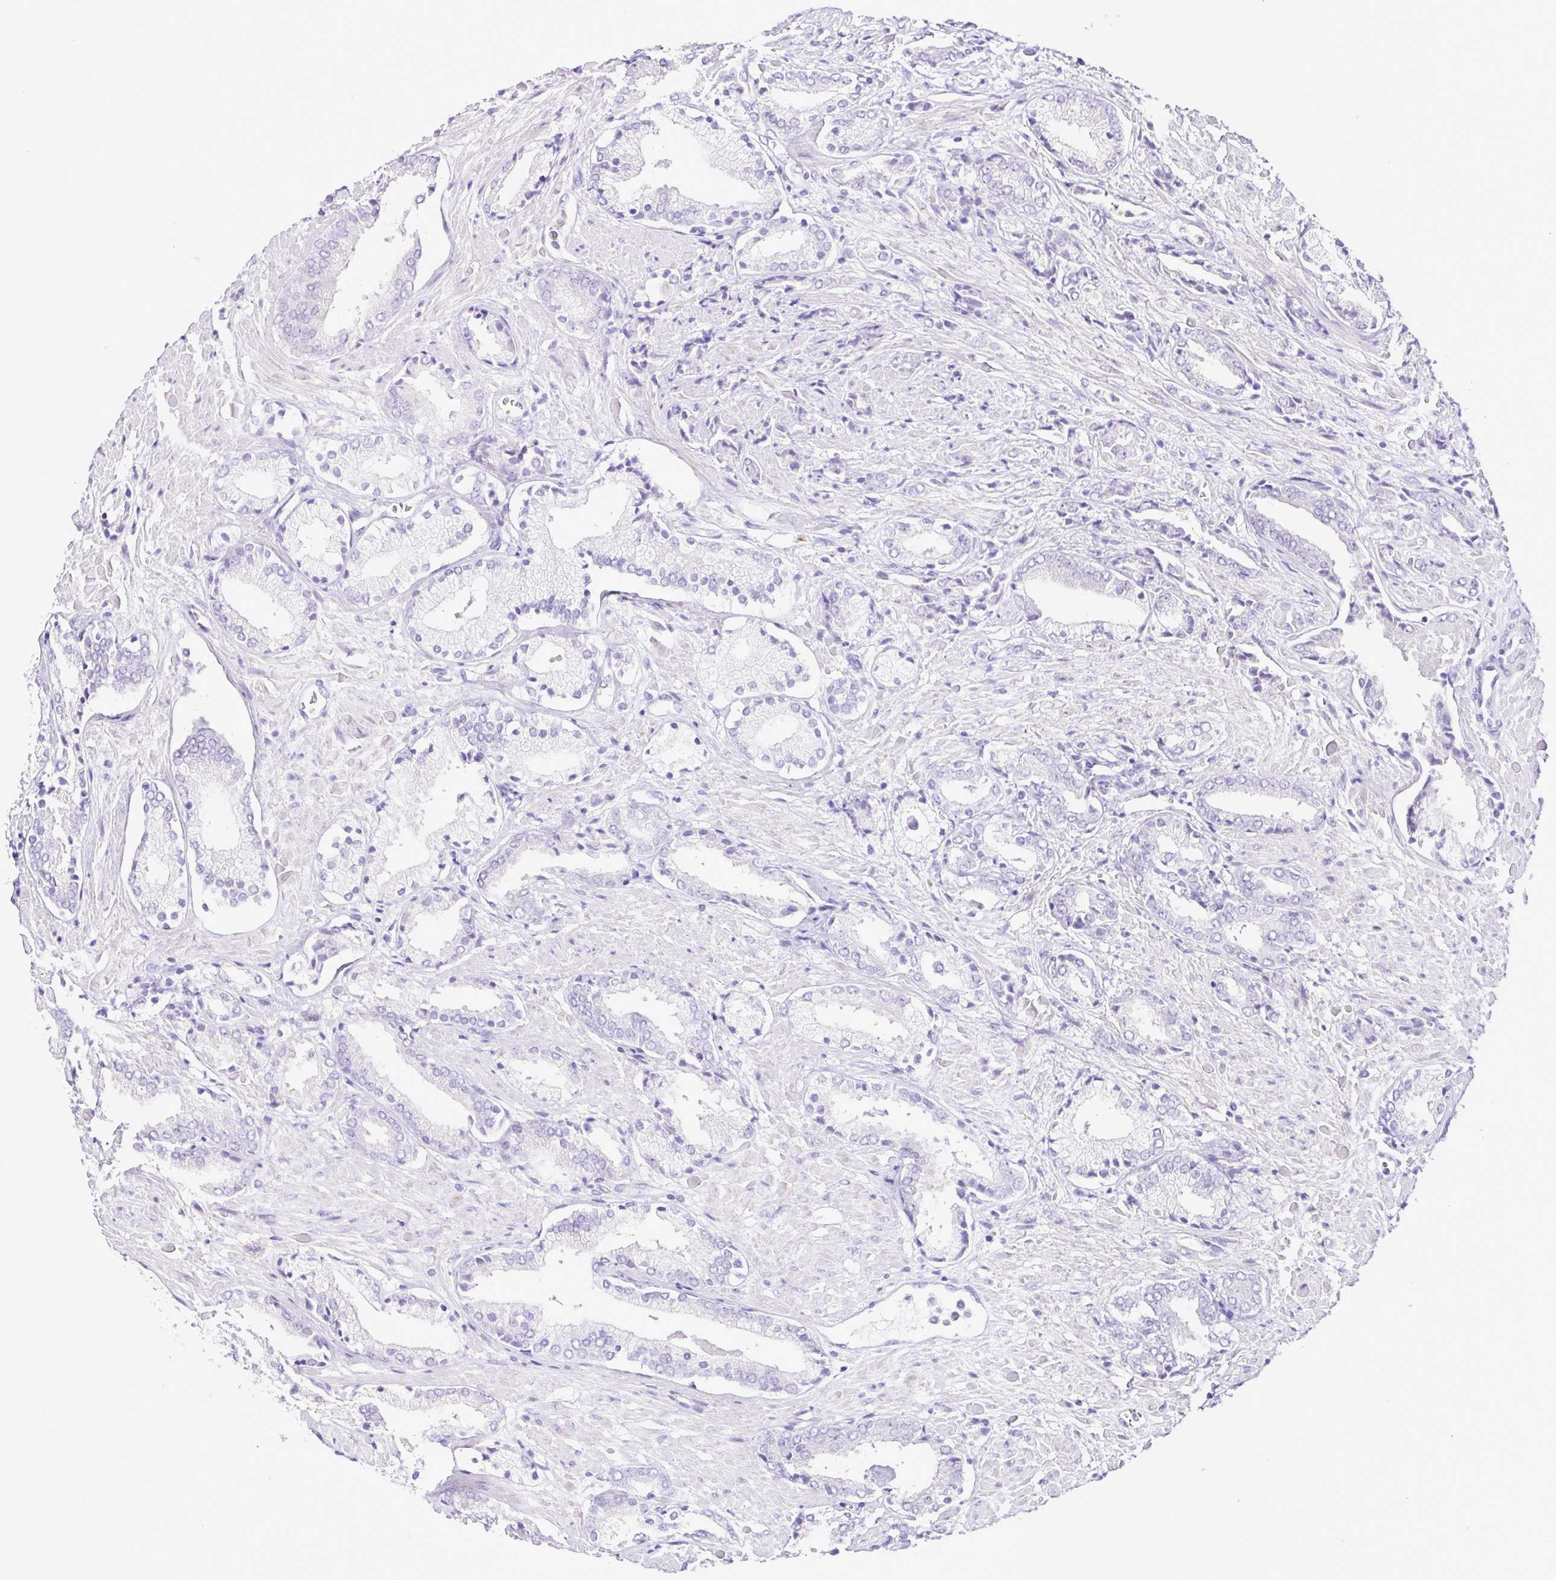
{"staining": {"intensity": "negative", "quantity": "none", "location": "none"}, "tissue": "prostate cancer", "cell_type": "Tumor cells", "image_type": "cancer", "snomed": [{"axis": "morphology", "description": "Adenocarcinoma, High grade"}, {"axis": "topography", "description": "Prostate"}], "caption": "Immunohistochemical staining of adenocarcinoma (high-grade) (prostate) shows no significant positivity in tumor cells.", "gene": "SYT1", "patient": {"sex": "male", "age": 56}}